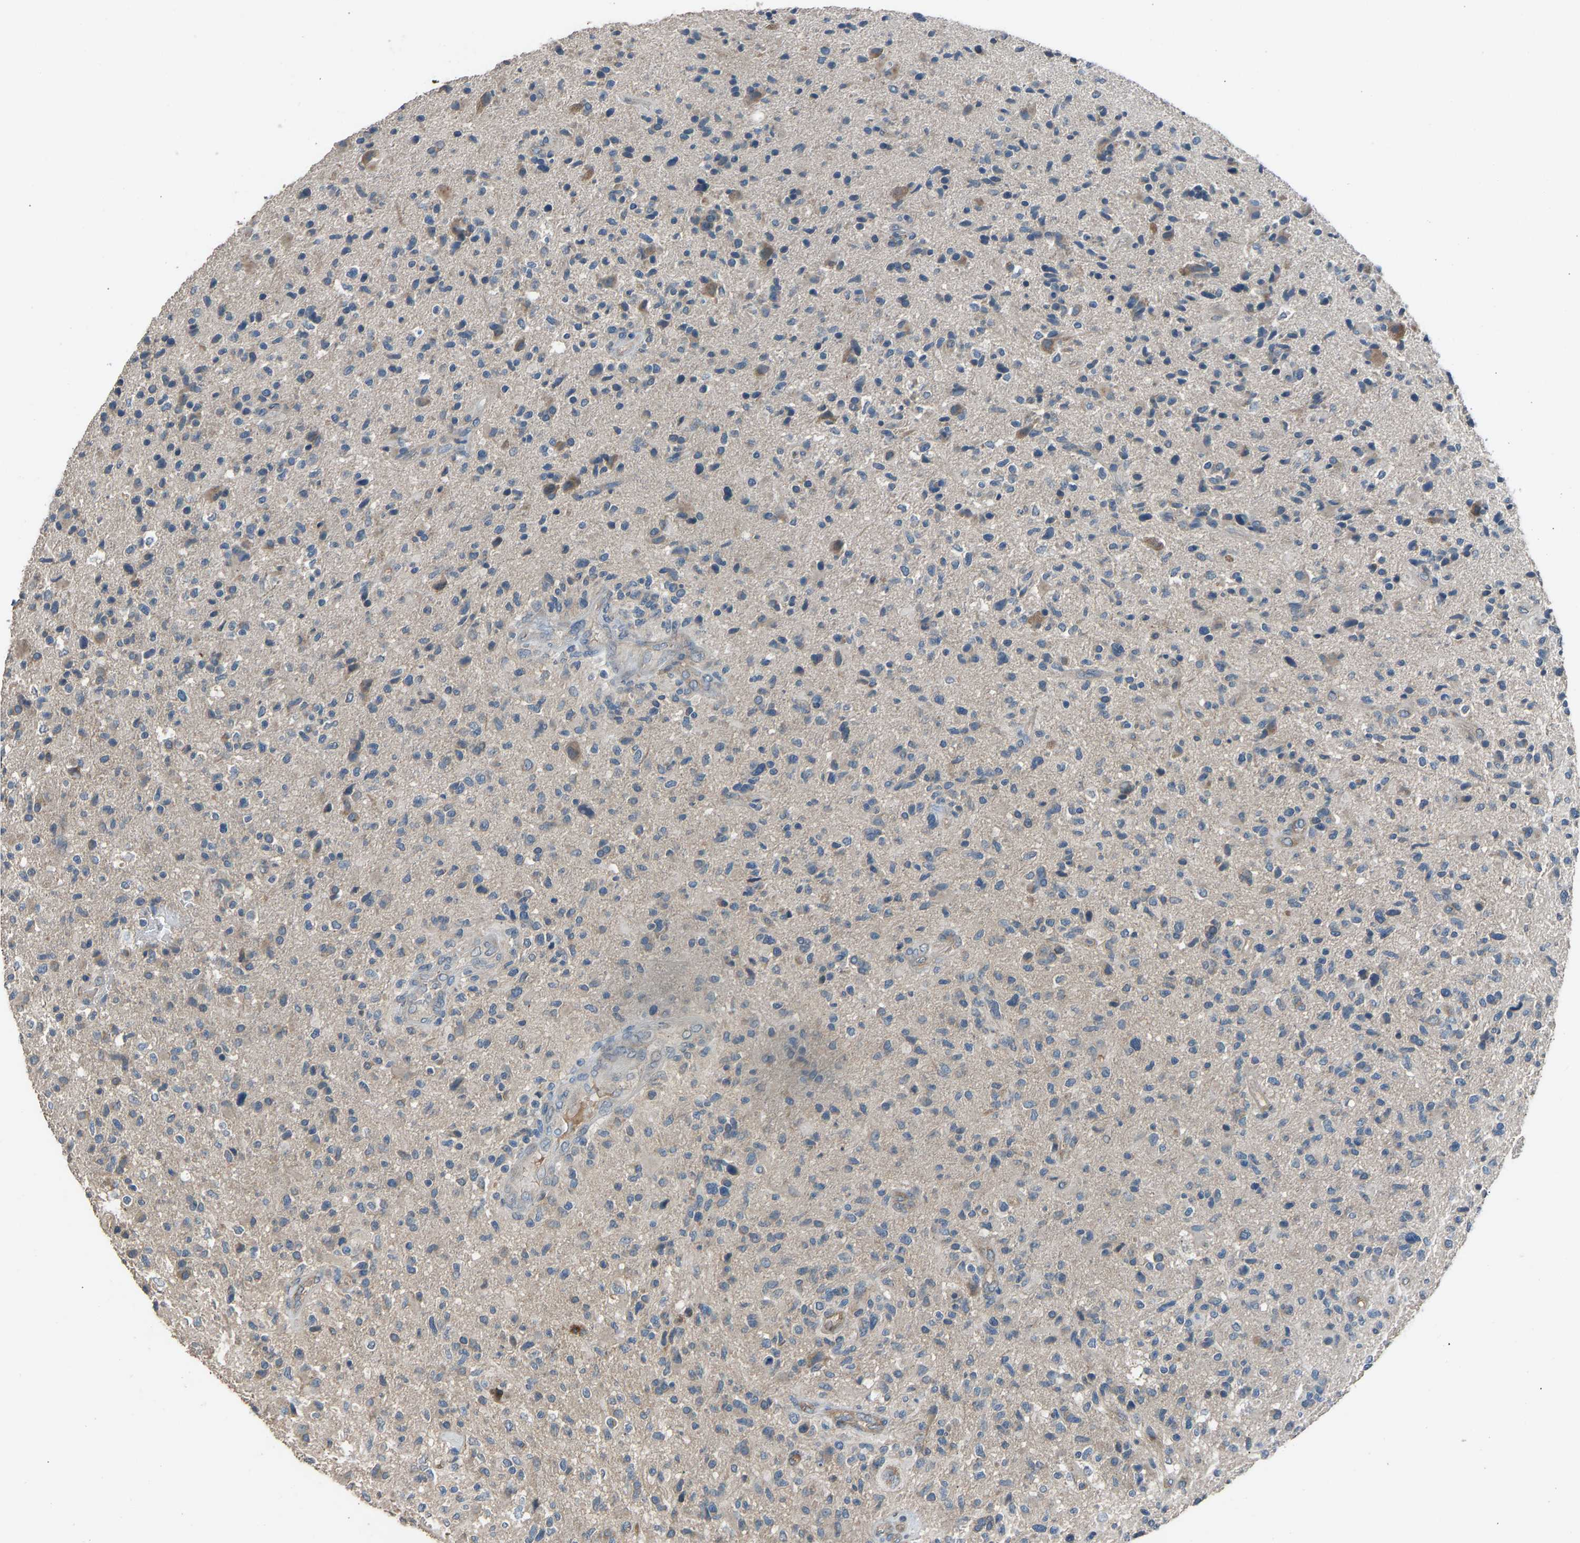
{"staining": {"intensity": "moderate", "quantity": "<25%", "location": "cytoplasmic/membranous"}, "tissue": "glioma", "cell_type": "Tumor cells", "image_type": "cancer", "snomed": [{"axis": "morphology", "description": "Glioma, malignant, High grade"}, {"axis": "topography", "description": "Brain"}], "caption": "Malignant glioma (high-grade) tissue exhibits moderate cytoplasmic/membranous expression in approximately <25% of tumor cells, visualized by immunohistochemistry.", "gene": "TGFBR3", "patient": {"sex": "male", "age": 72}}